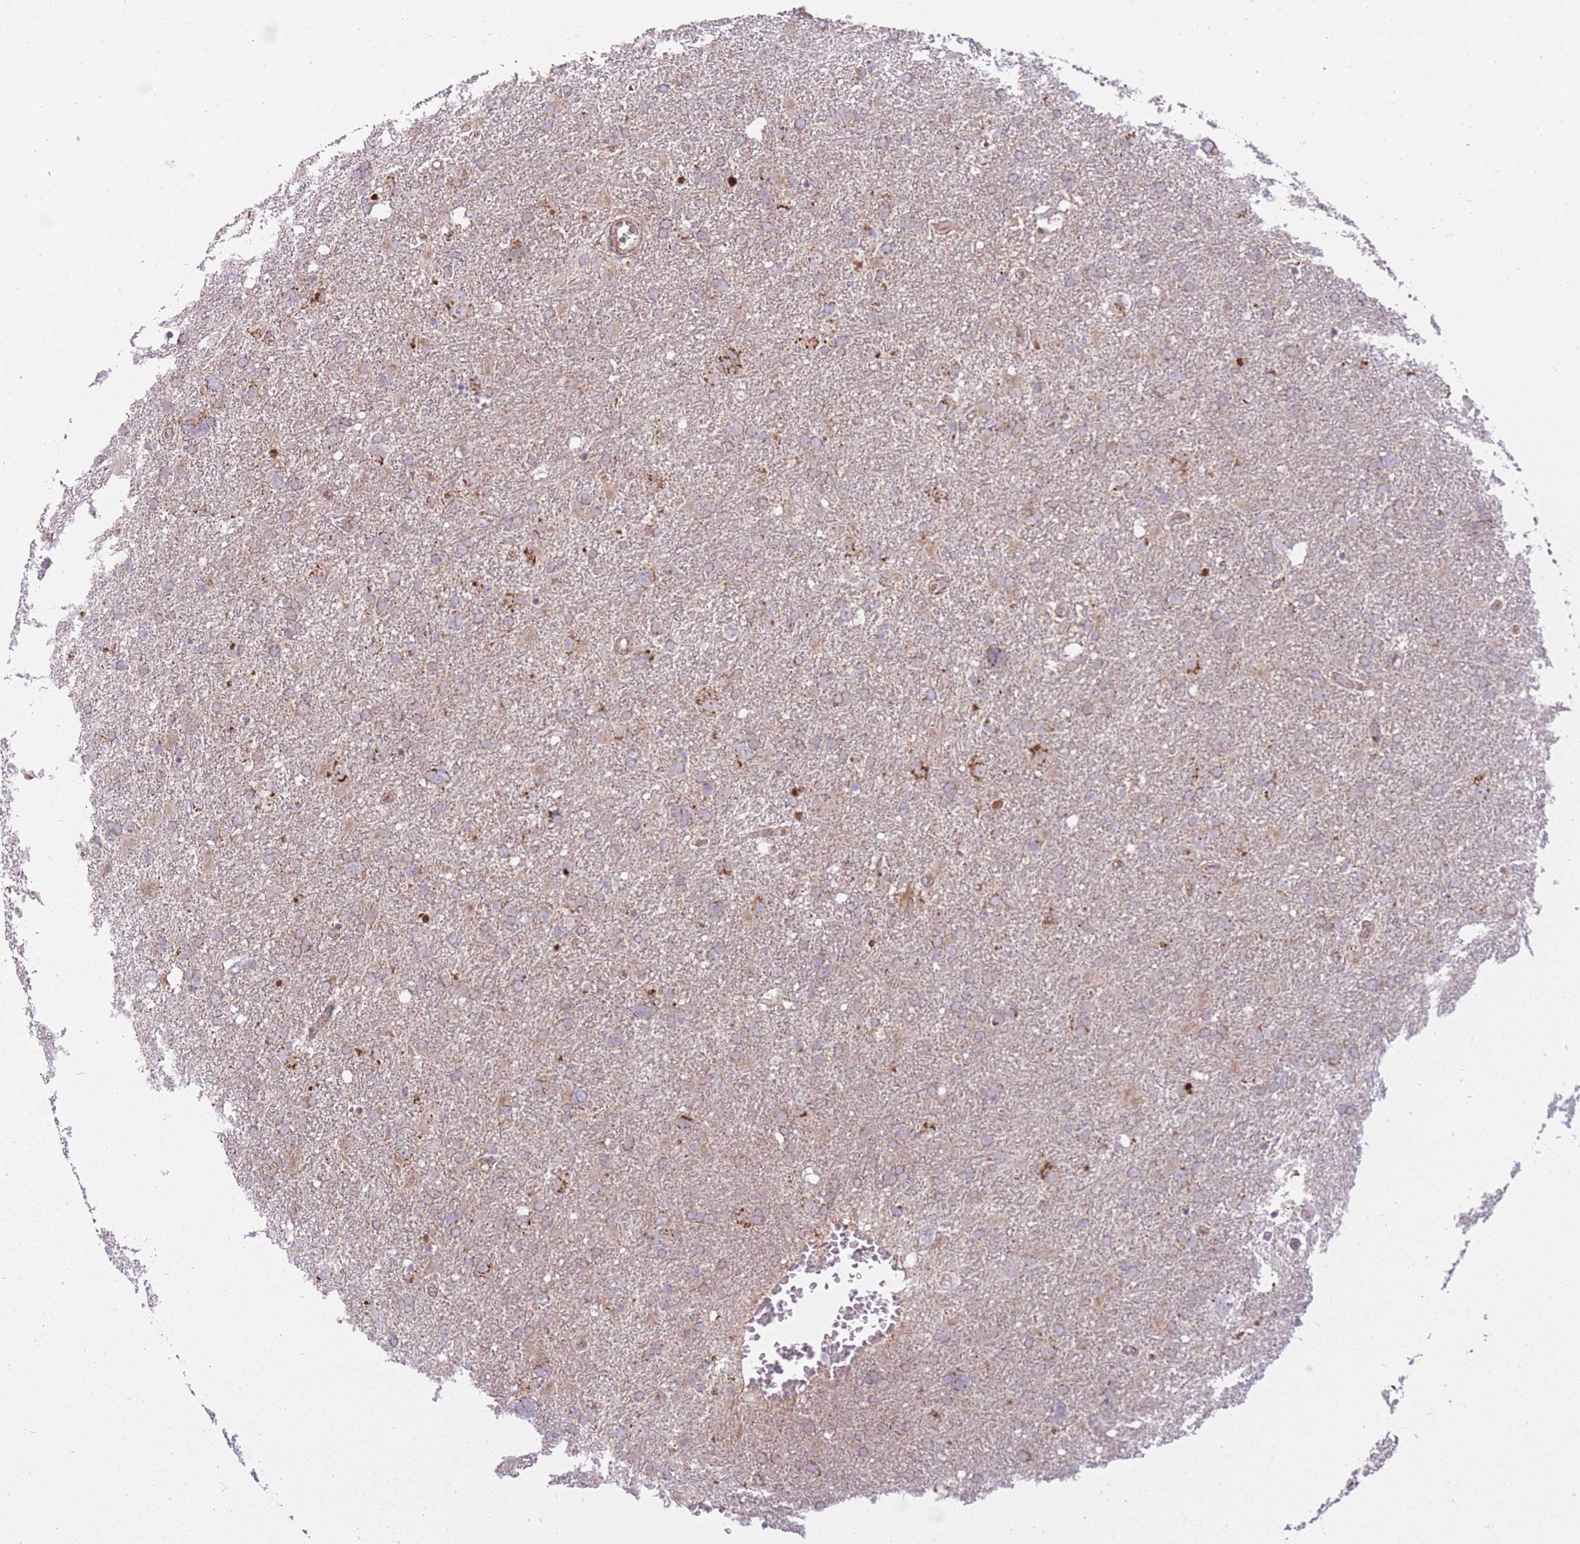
{"staining": {"intensity": "negative", "quantity": "none", "location": "none"}, "tissue": "glioma", "cell_type": "Tumor cells", "image_type": "cancer", "snomed": [{"axis": "morphology", "description": "Glioma, malignant, High grade"}, {"axis": "topography", "description": "Brain"}], "caption": "Malignant glioma (high-grade) was stained to show a protein in brown. There is no significant expression in tumor cells.", "gene": "LIN7C", "patient": {"sex": "male", "age": 61}}